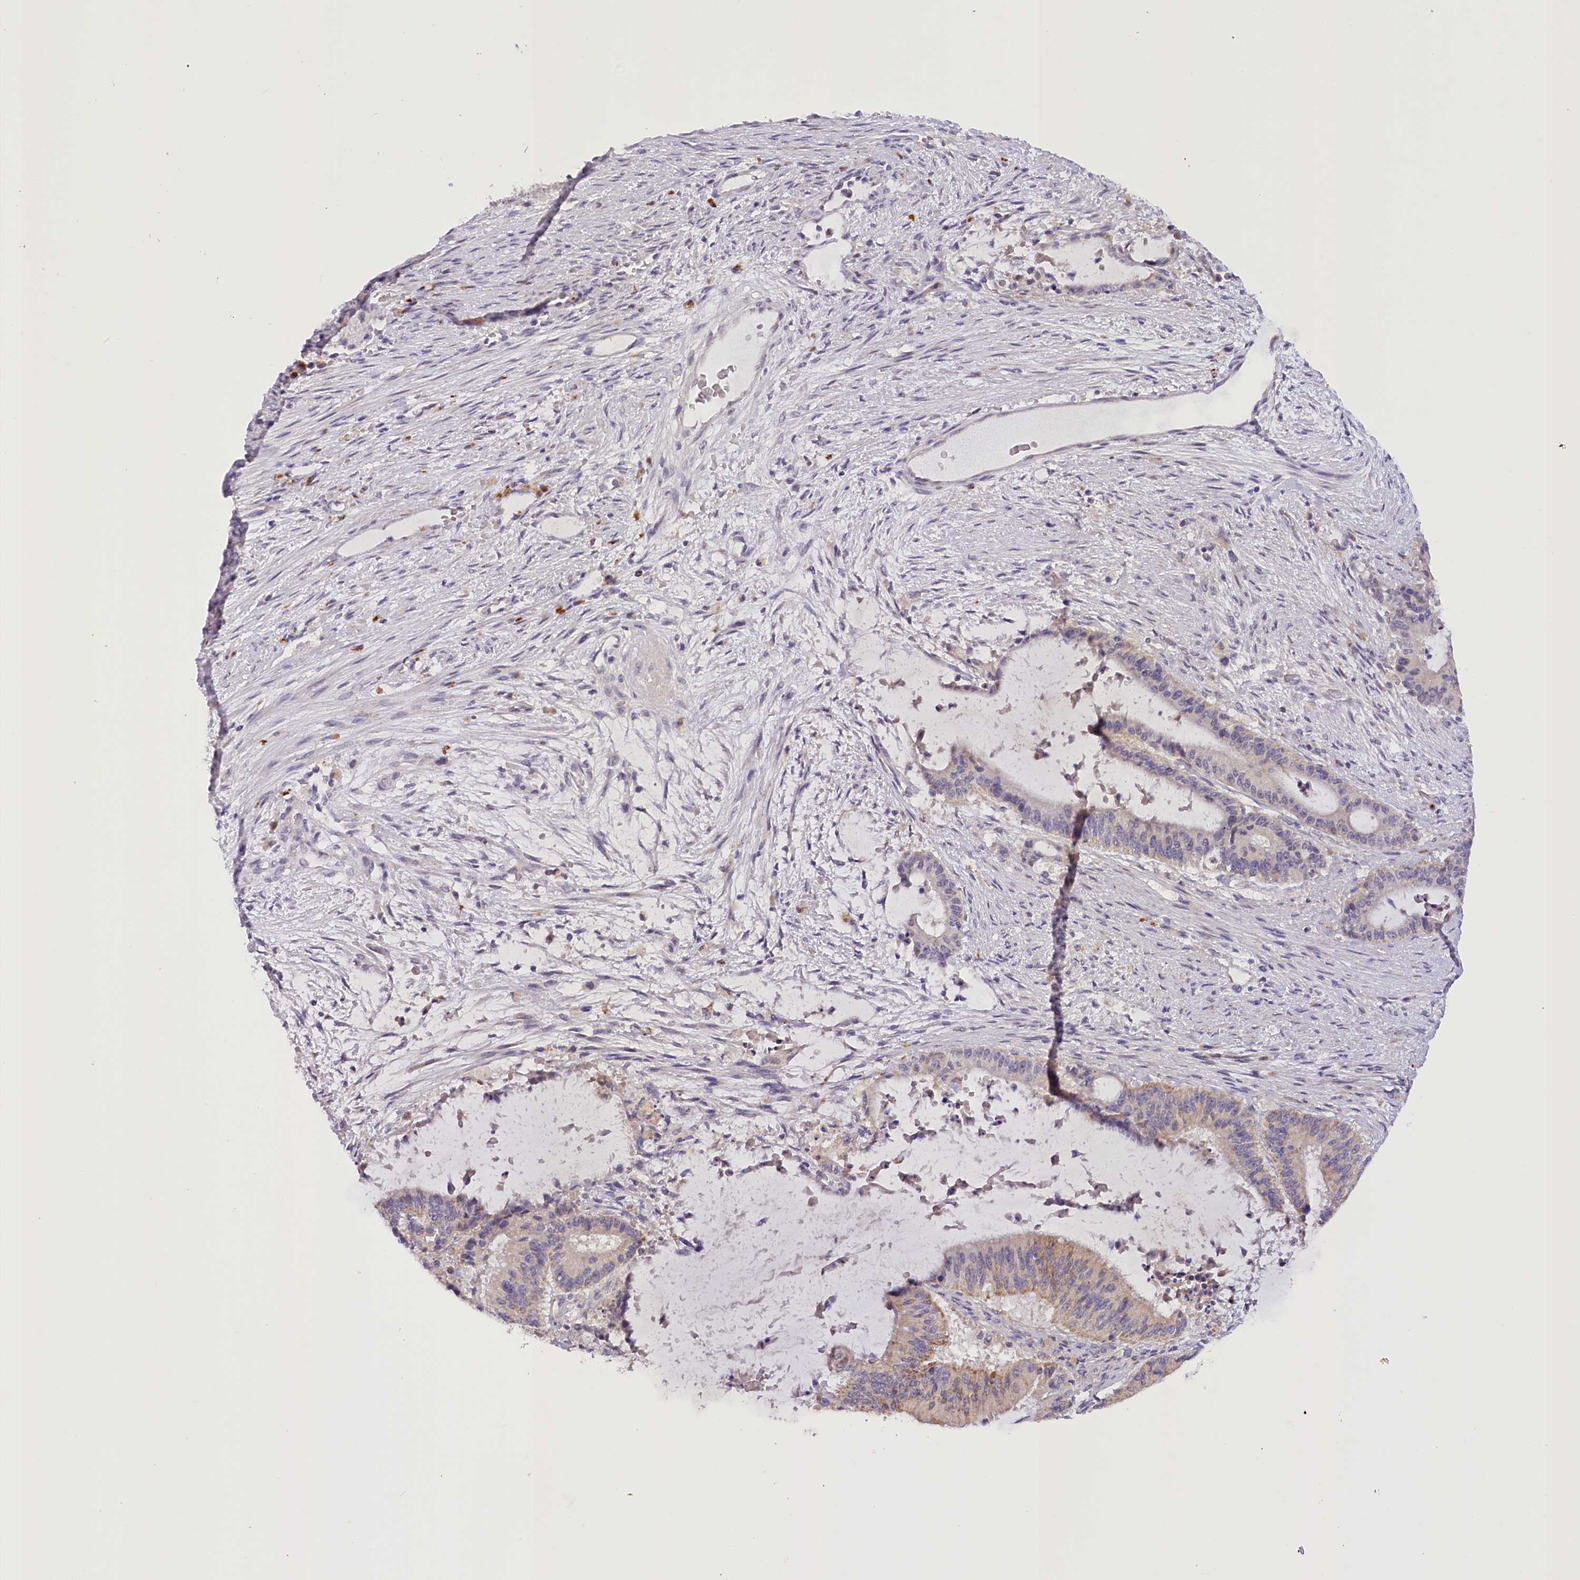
{"staining": {"intensity": "moderate", "quantity": "<25%", "location": "cytoplasmic/membranous"}, "tissue": "liver cancer", "cell_type": "Tumor cells", "image_type": "cancer", "snomed": [{"axis": "morphology", "description": "Normal tissue, NOS"}, {"axis": "morphology", "description": "Cholangiocarcinoma"}, {"axis": "topography", "description": "Liver"}, {"axis": "topography", "description": "Peripheral nerve tissue"}], "caption": "Protein expression analysis of human liver cholangiocarcinoma reveals moderate cytoplasmic/membranous staining in about <25% of tumor cells.", "gene": "DCUN1D1", "patient": {"sex": "female", "age": 73}}